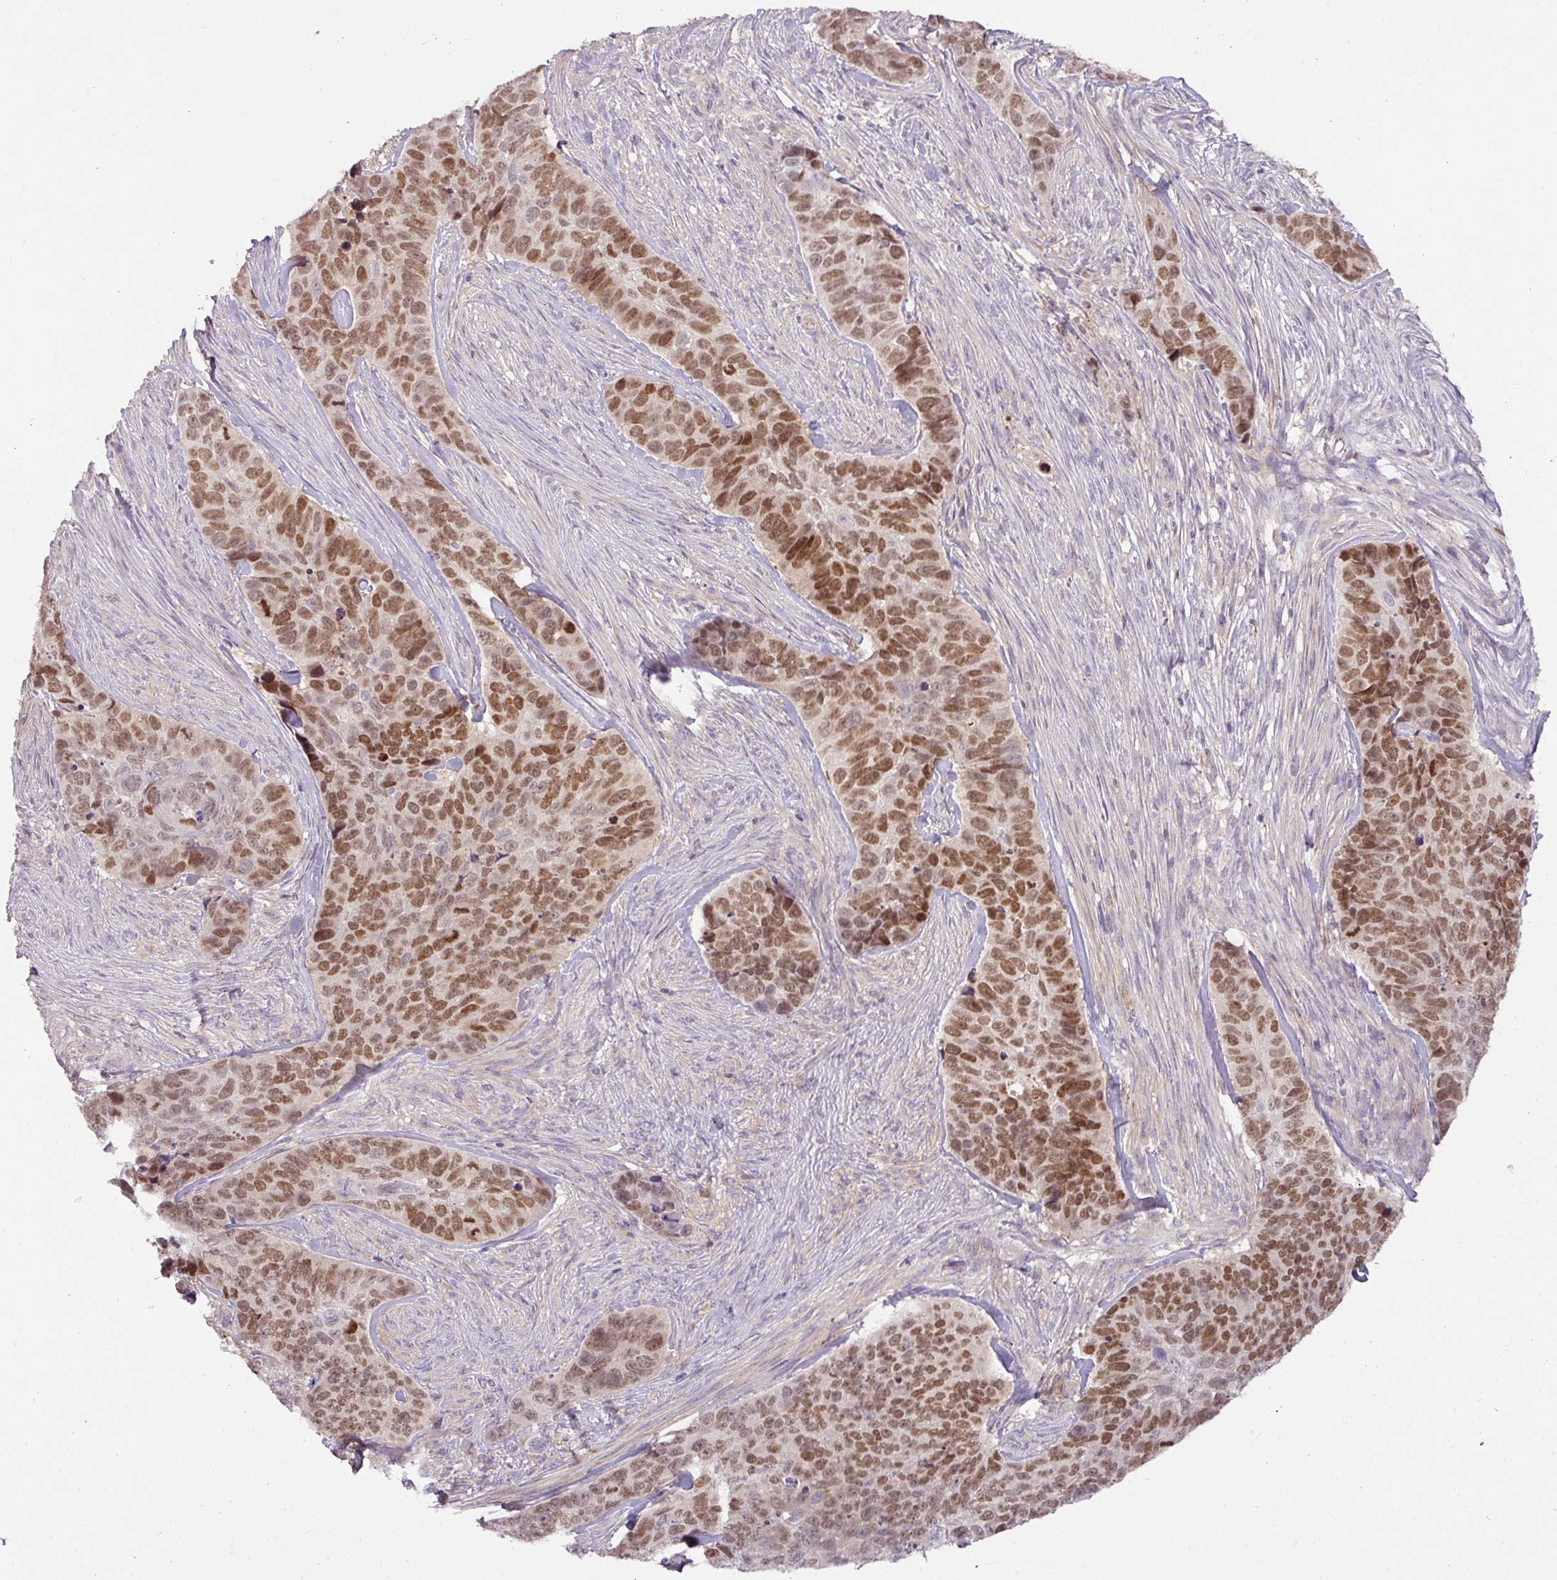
{"staining": {"intensity": "moderate", "quantity": ">75%", "location": "nuclear"}, "tissue": "skin cancer", "cell_type": "Tumor cells", "image_type": "cancer", "snomed": [{"axis": "morphology", "description": "Basal cell carcinoma"}, {"axis": "topography", "description": "Skin"}], "caption": "Immunohistochemistry of skin cancer (basal cell carcinoma) reveals medium levels of moderate nuclear staining in about >75% of tumor cells.", "gene": "HOXC13", "patient": {"sex": "female", "age": 82}}